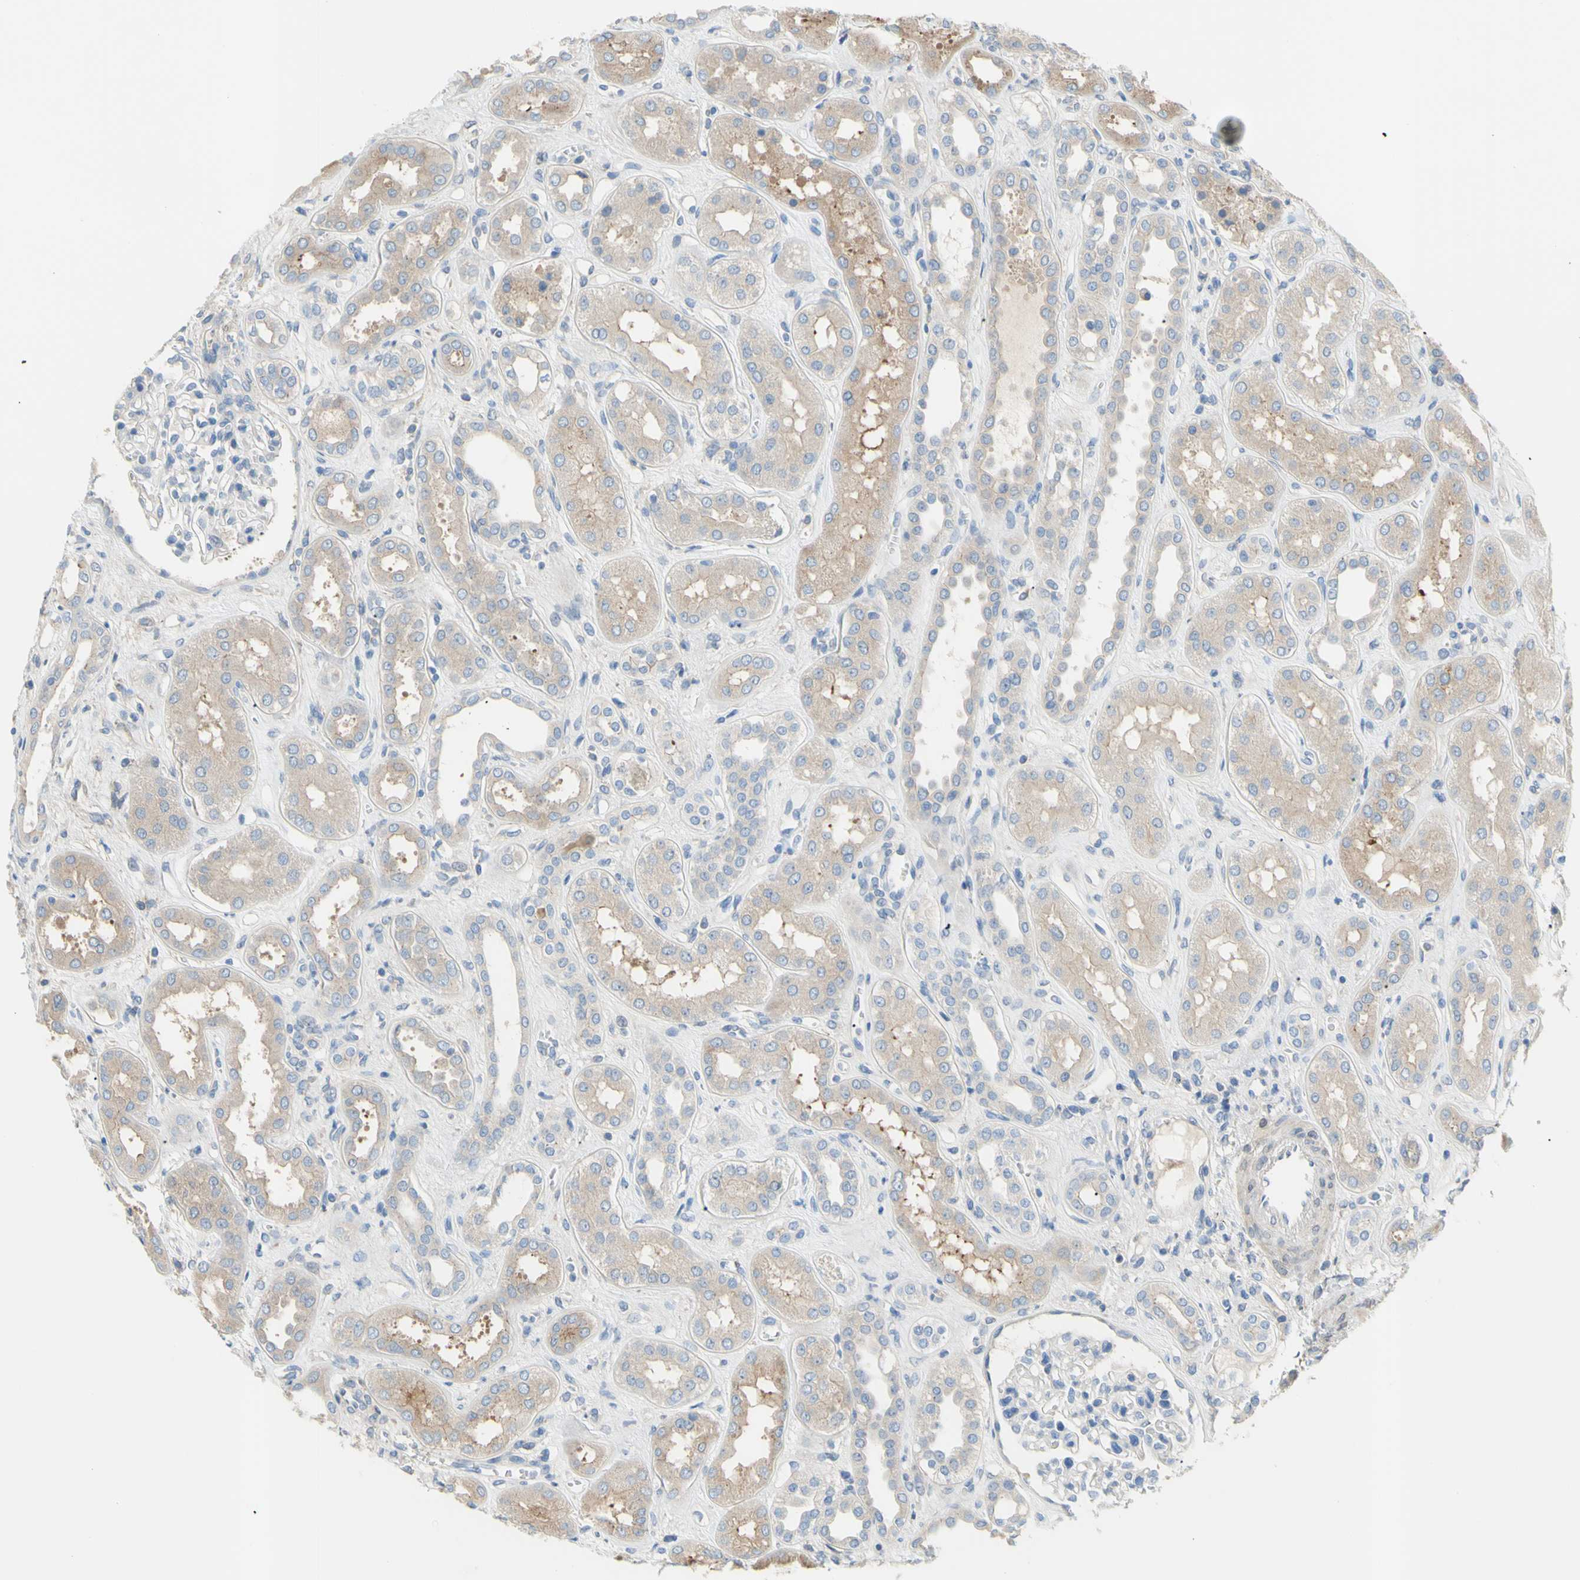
{"staining": {"intensity": "negative", "quantity": "none", "location": "none"}, "tissue": "kidney", "cell_type": "Cells in glomeruli", "image_type": "normal", "snomed": [{"axis": "morphology", "description": "Normal tissue, NOS"}, {"axis": "topography", "description": "Kidney"}], "caption": "Human kidney stained for a protein using immunohistochemistry (IHC) demonstrates no expression in cells in glomeruli.", "gene": "TMEM59L", "patient": {"sex": "male", "age": 59}}